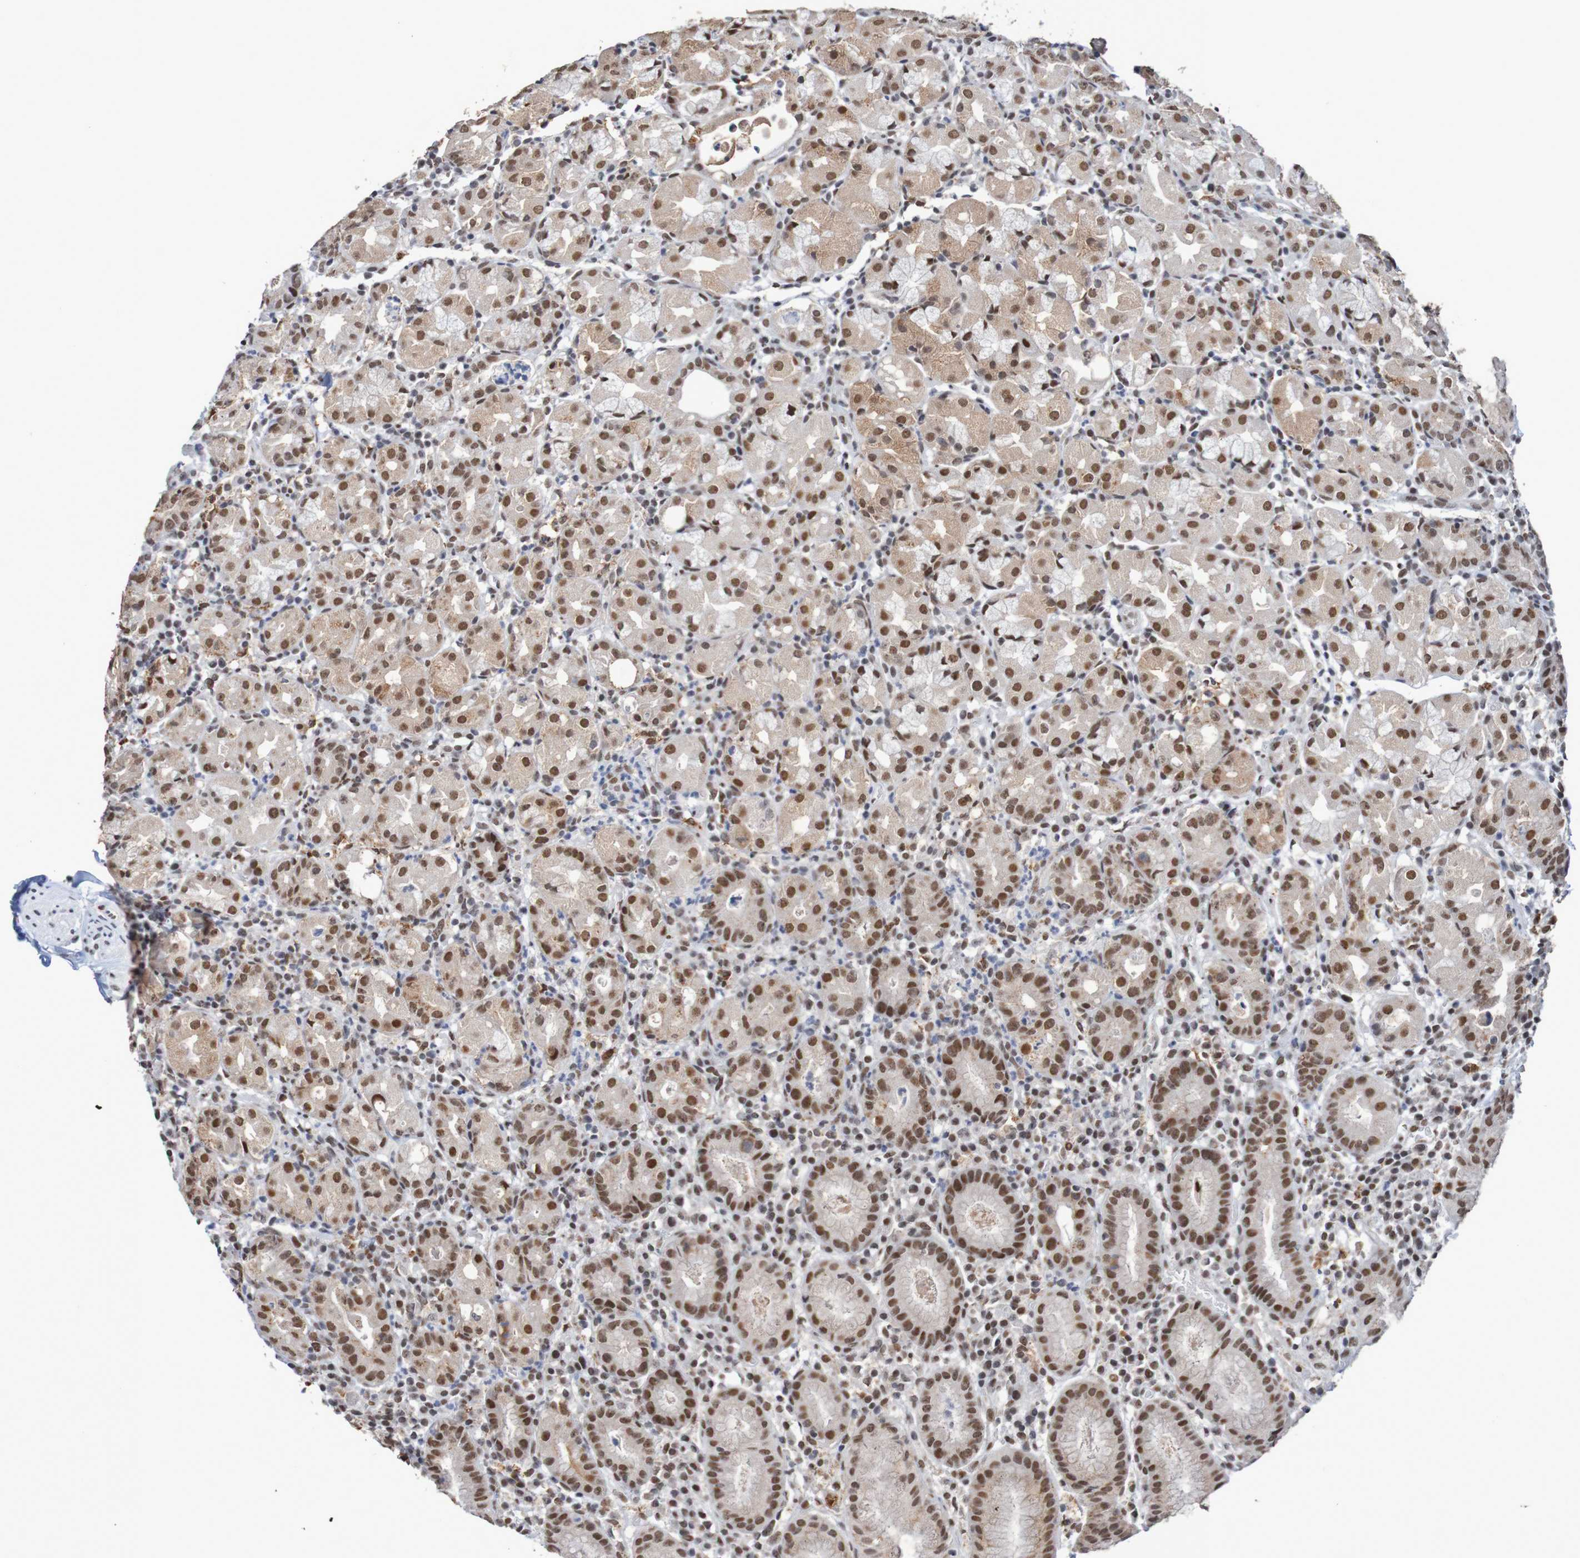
{"staining": {"intensity": "strong", "quantity": ">75%", "location": "cytoplasmic/membranous,nuclear"}, "tissue": "stomach", "cell_type": "Glandular cells", "image_type": "normal", "snomed": [{"axis": "morphology", "description": "Normal tissue, NOS"}, {"axis": "topography", "description": "Stomach"}, {"axis": "topography", "description": "Stomach, lower"}], "caption": "Protein staining of unremarkable stomach exhibits strong cytoplasmic/membranous,nuclear expression in approximately >75% of glandular cells. (IHC, brightfield microscopy, high magnification).", "gene": "MRTFB", "patient": {"sex": "female", "age": 75}}